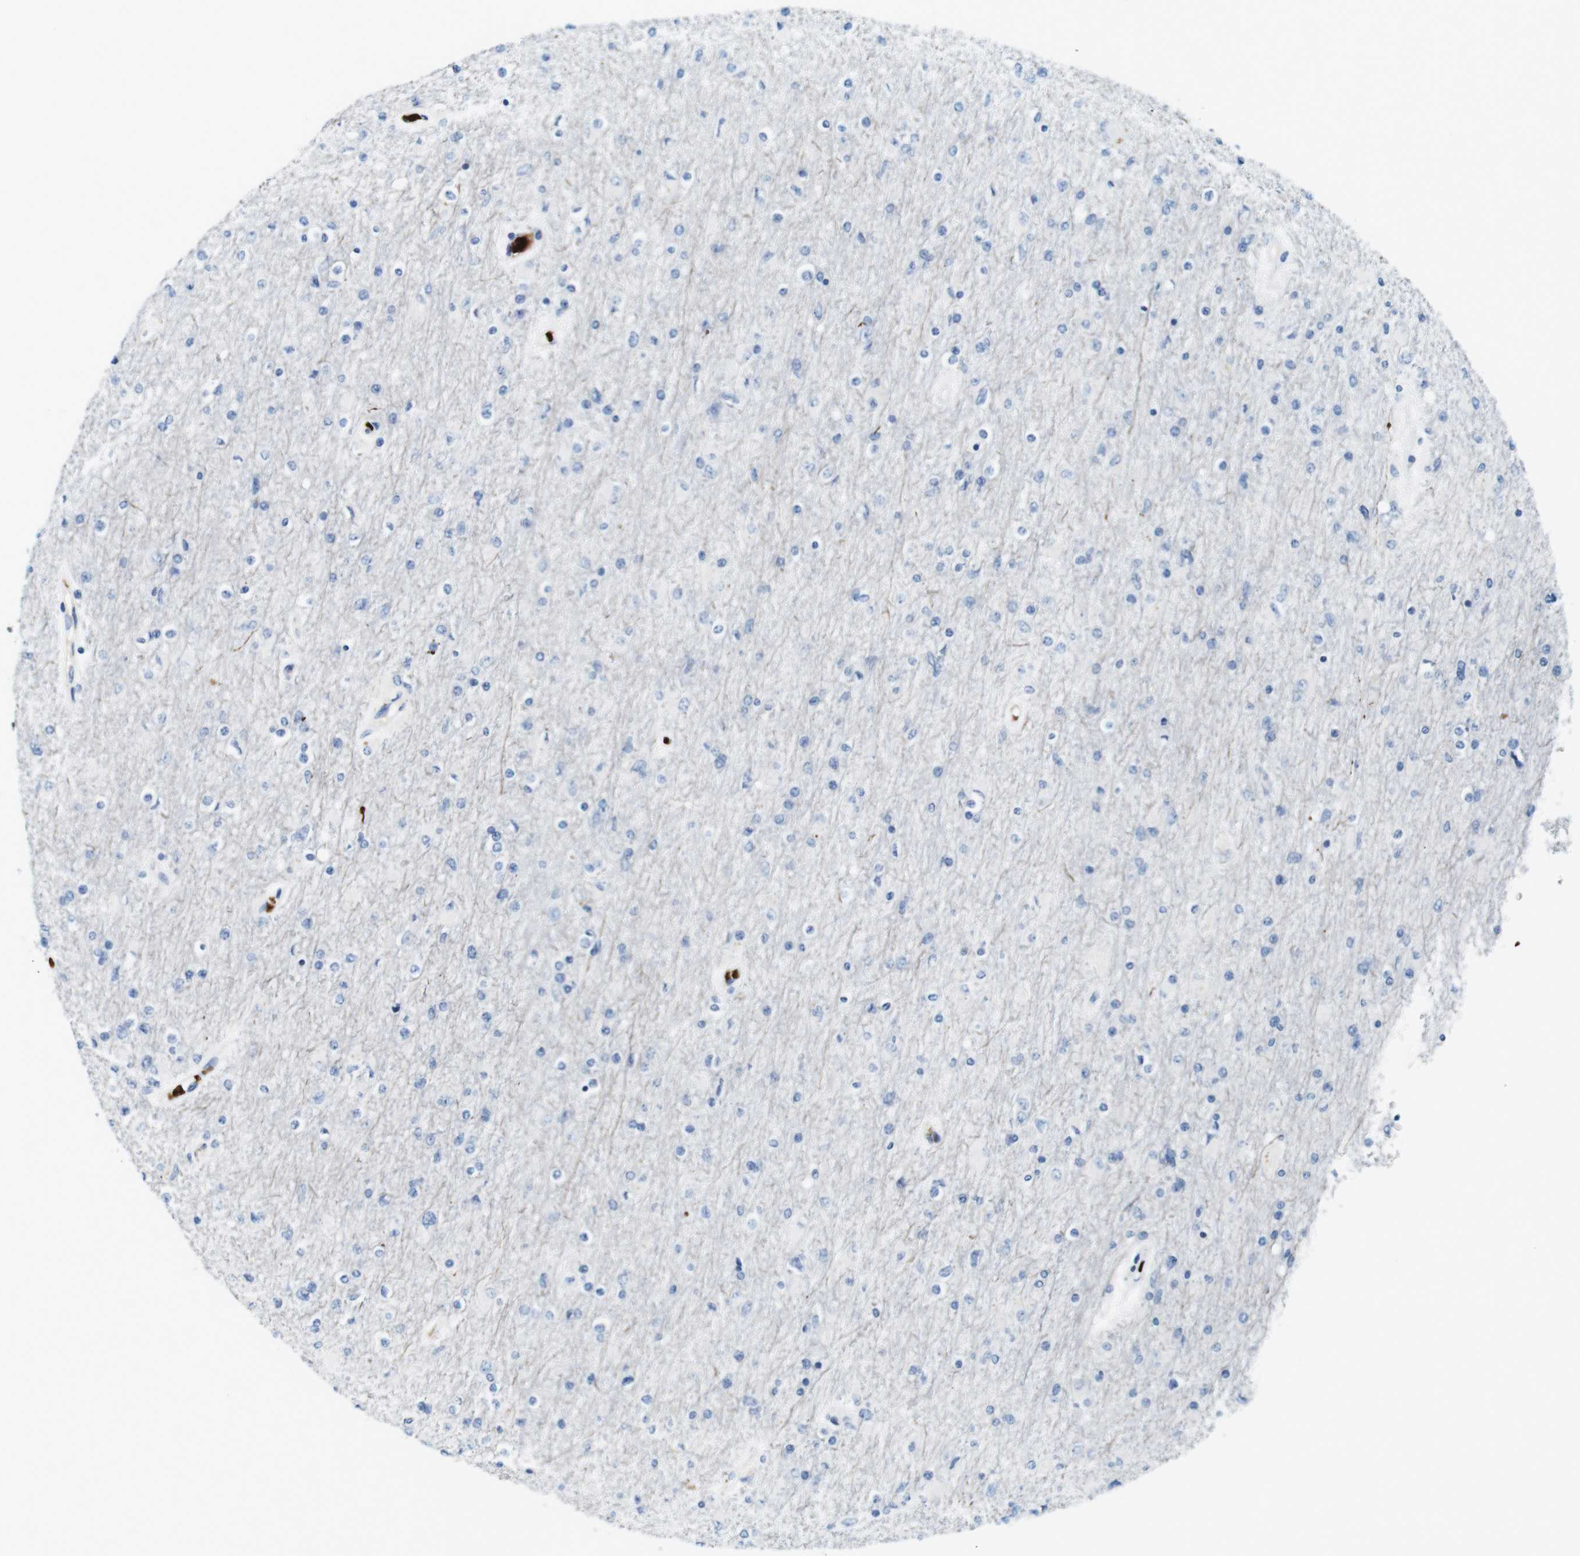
{"staining": {"intensity": "negative", "quantity": "none", "location": "none"}, "tissue": "glioma", "cell_type": "Tumor cells", "image_type": "cancer", "snomed": [{"axis": "morphology", "description": "Glioma, malignant, High grade"}, {"axis": "topography", "description": "Cerebral cortex"}], "caption": "A photomicrograph of glioma stained for a protein exhibits no brown staining in tumor cells. The staining was performed using DAB to visualize the protein expression in brown, while the nuclei were stained in blue with hematoxylin (Magnification: 20x).", "gene": "TFAP2C", "patient": {"sex": "female", "age": 36}}